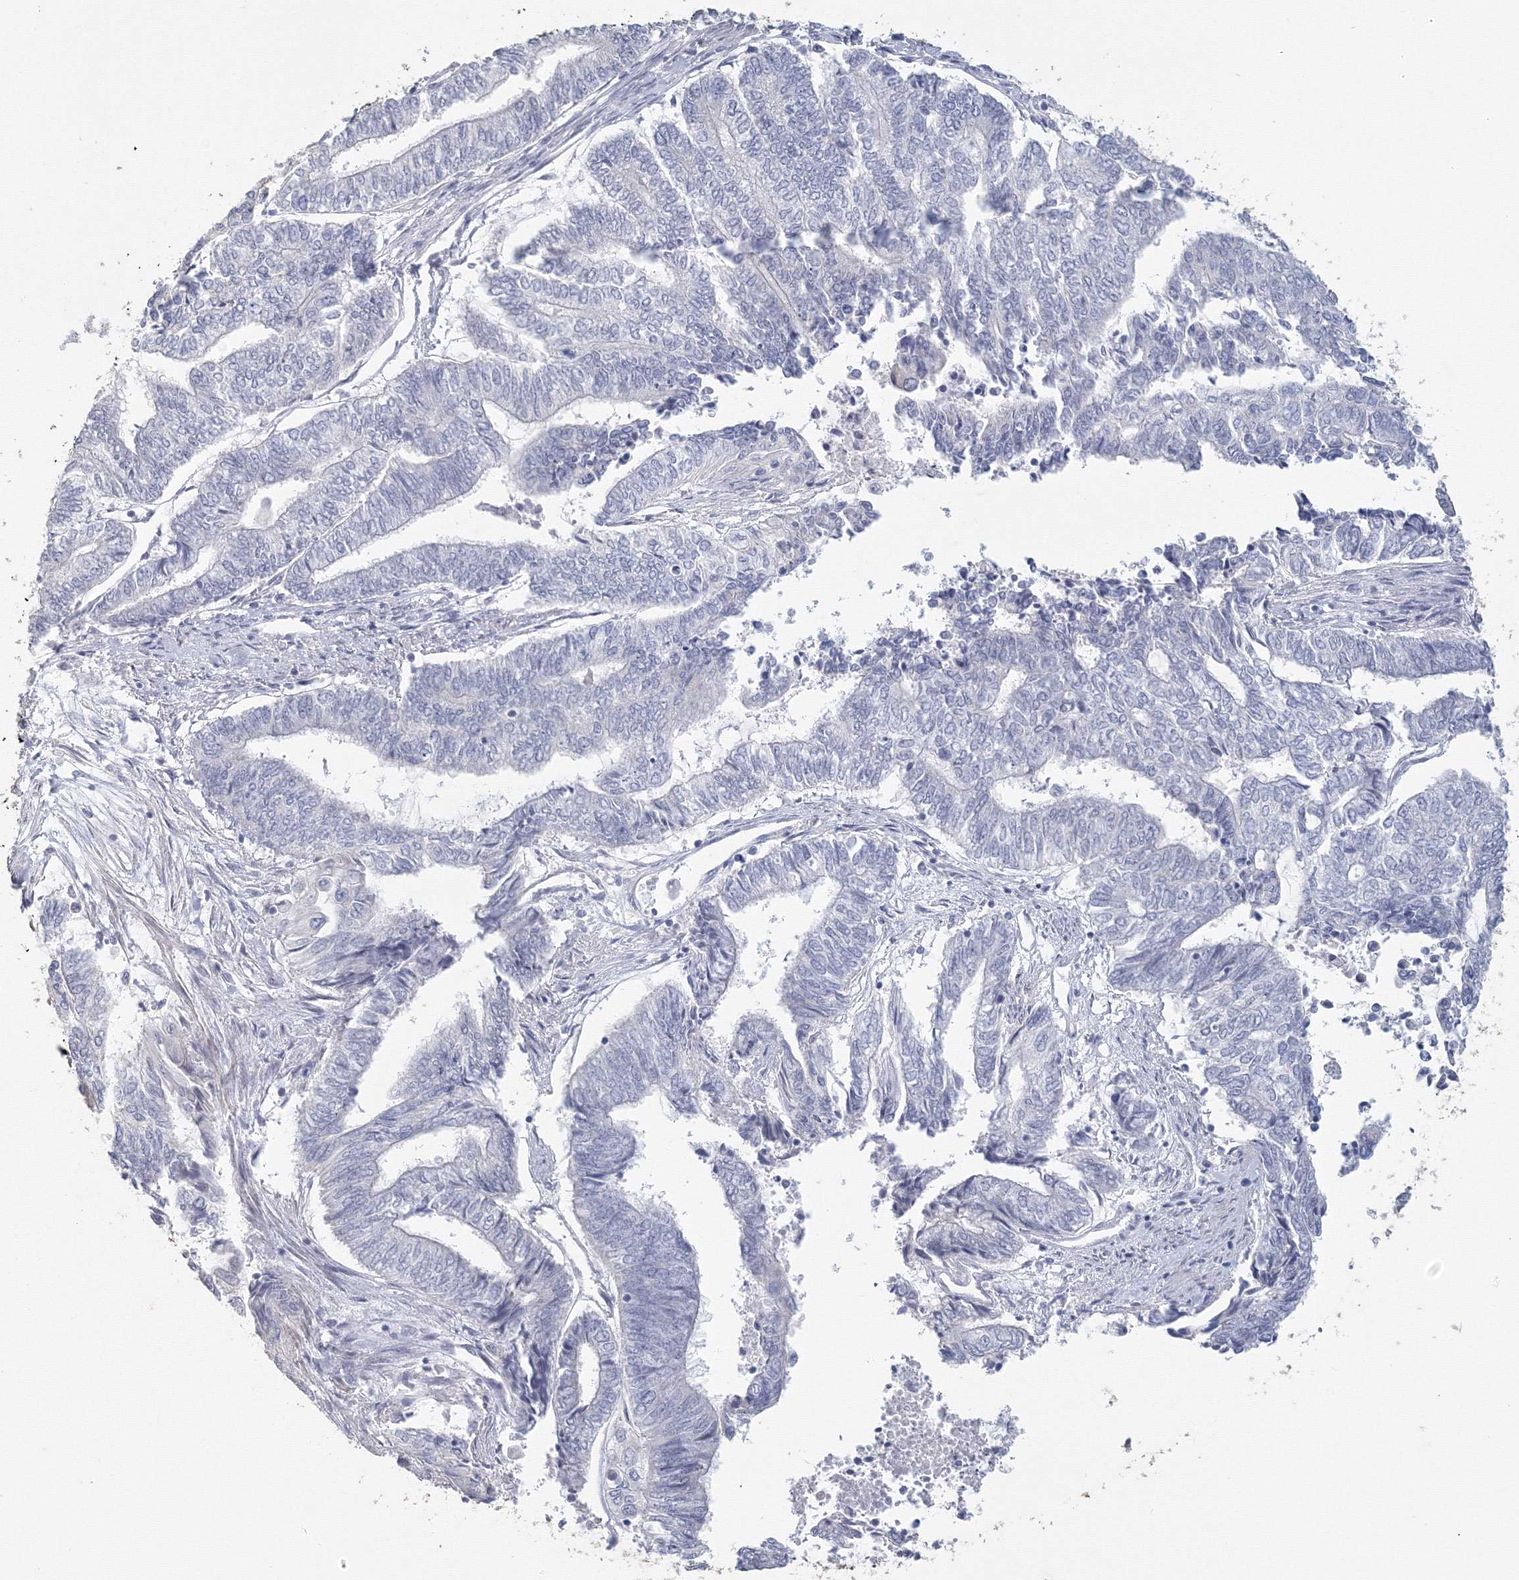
{"staining": {"intensity": "negative", "quantity": "none", "location": "none"}, "tissue": "endometrial cancer", "cell_type": "Tumor cells", "image_type": "cancer", "snomed": [{"axis": "morphology", "description": "Adenocarcinoma, NOS"}, {"axis": "topography", "description": "Uterus"}, {"axis": "topography", "description": "Endometrium"}], "caption": "Immunohistochemical staining of adenocarcinoma (endometrial) displays no significant staining in tumor cells.", "gene": "TACC2", "patient": {"sex": "female", "age": 70}}